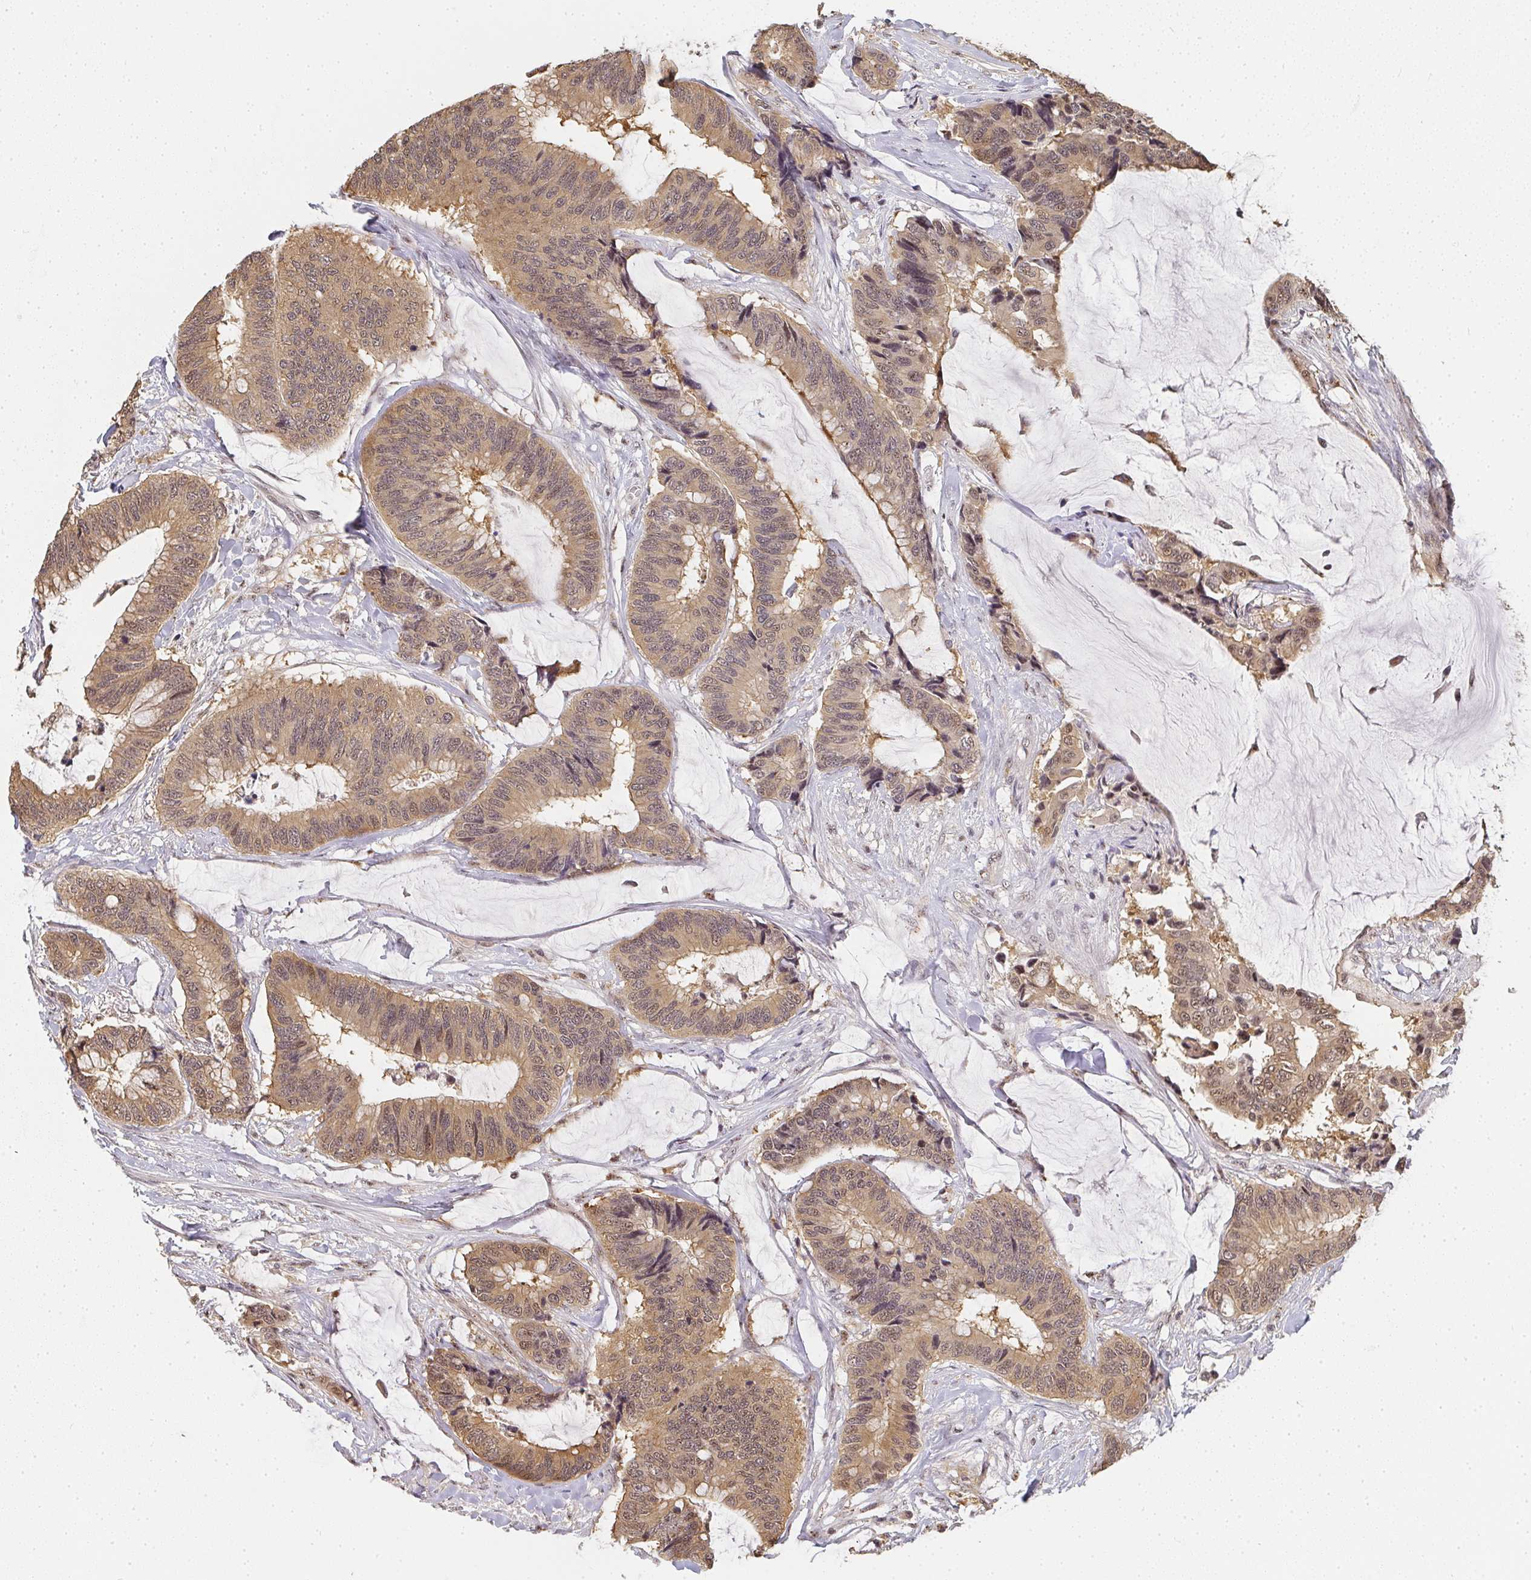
{"staining": {"intensity": "weak", "quantity": ">75%", "location": "cytoplasmic/membranous,nuclear"}, "tissue": "colorectal cancer", "cell_type": "Tumor cells", "image_type": "cancer", "snomed": [{"axis": "morphology", "description": "Adenocarcinoma, NOS"}, {"axis": "topography", "description": "Rectum"}], "caption": "The immunohistochemical stain highlights weak cytoplasmic/membranous and nuclear expression in tumor cells of colorectal adenocarcinoma tissue.", "gene": "SLC35B3", "patient": {"sex": "female", "age": 59}}